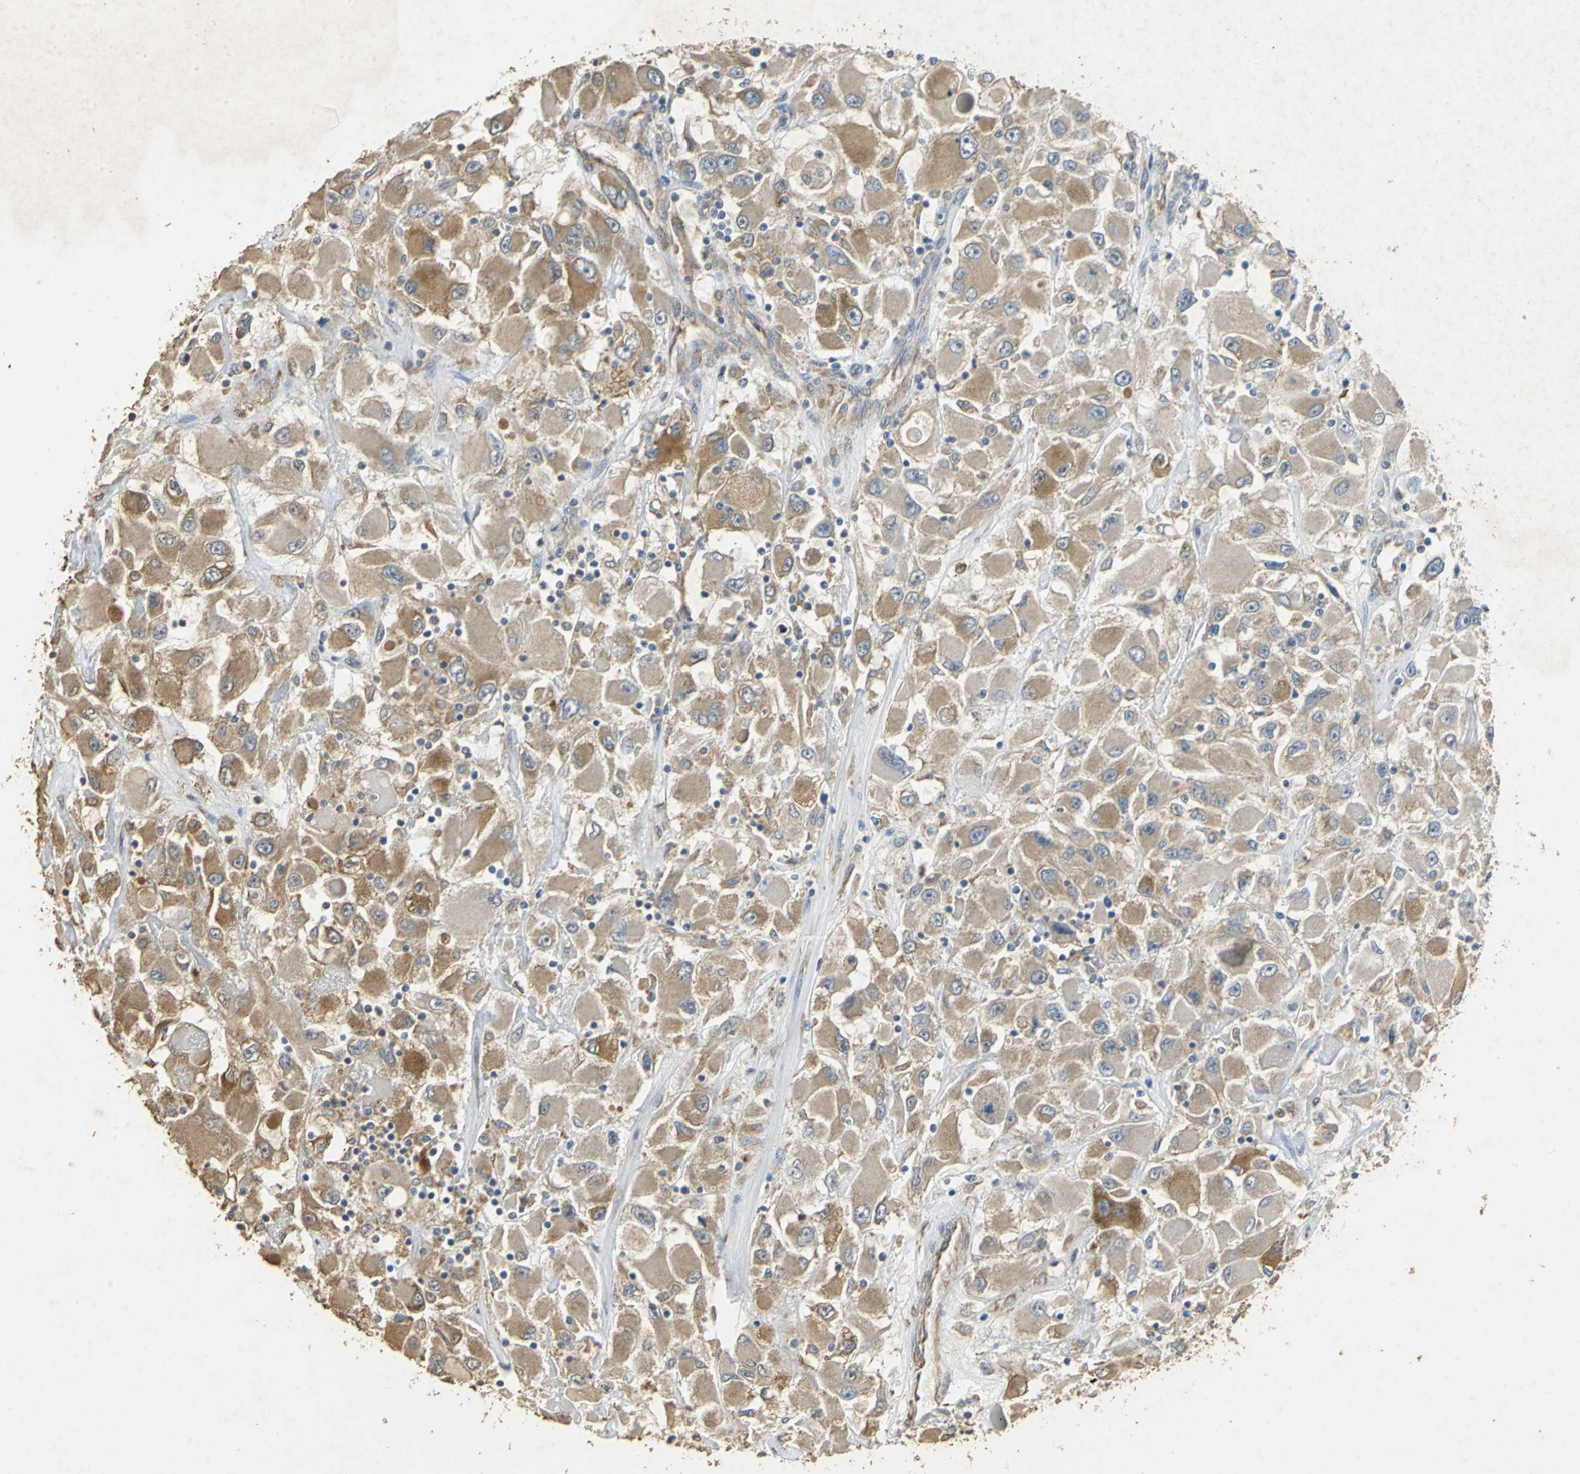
{"staining": {"intensity": "moderate", "quantity": ">75%", "location": "cytoplasmic/membranous"}, "tissue": "renal cancer", "cell_type": "Tumor cells", "image_type": "cancer", "snomed": [{"axis": "morphology", "description": "Adenocarcinoma, NOS"}, {"axis": "topography", "description": "Kidney"}], "caption": "IHC image of human renal cancer (adenocarcinoma) stained for a protein (brown), which reveals medium levels of moderate cytoplasmic/membranous staining in approximately >75% of tumor cells.", "gene": "ACSL4", "patient": {"sex": "female", "age": 52}}